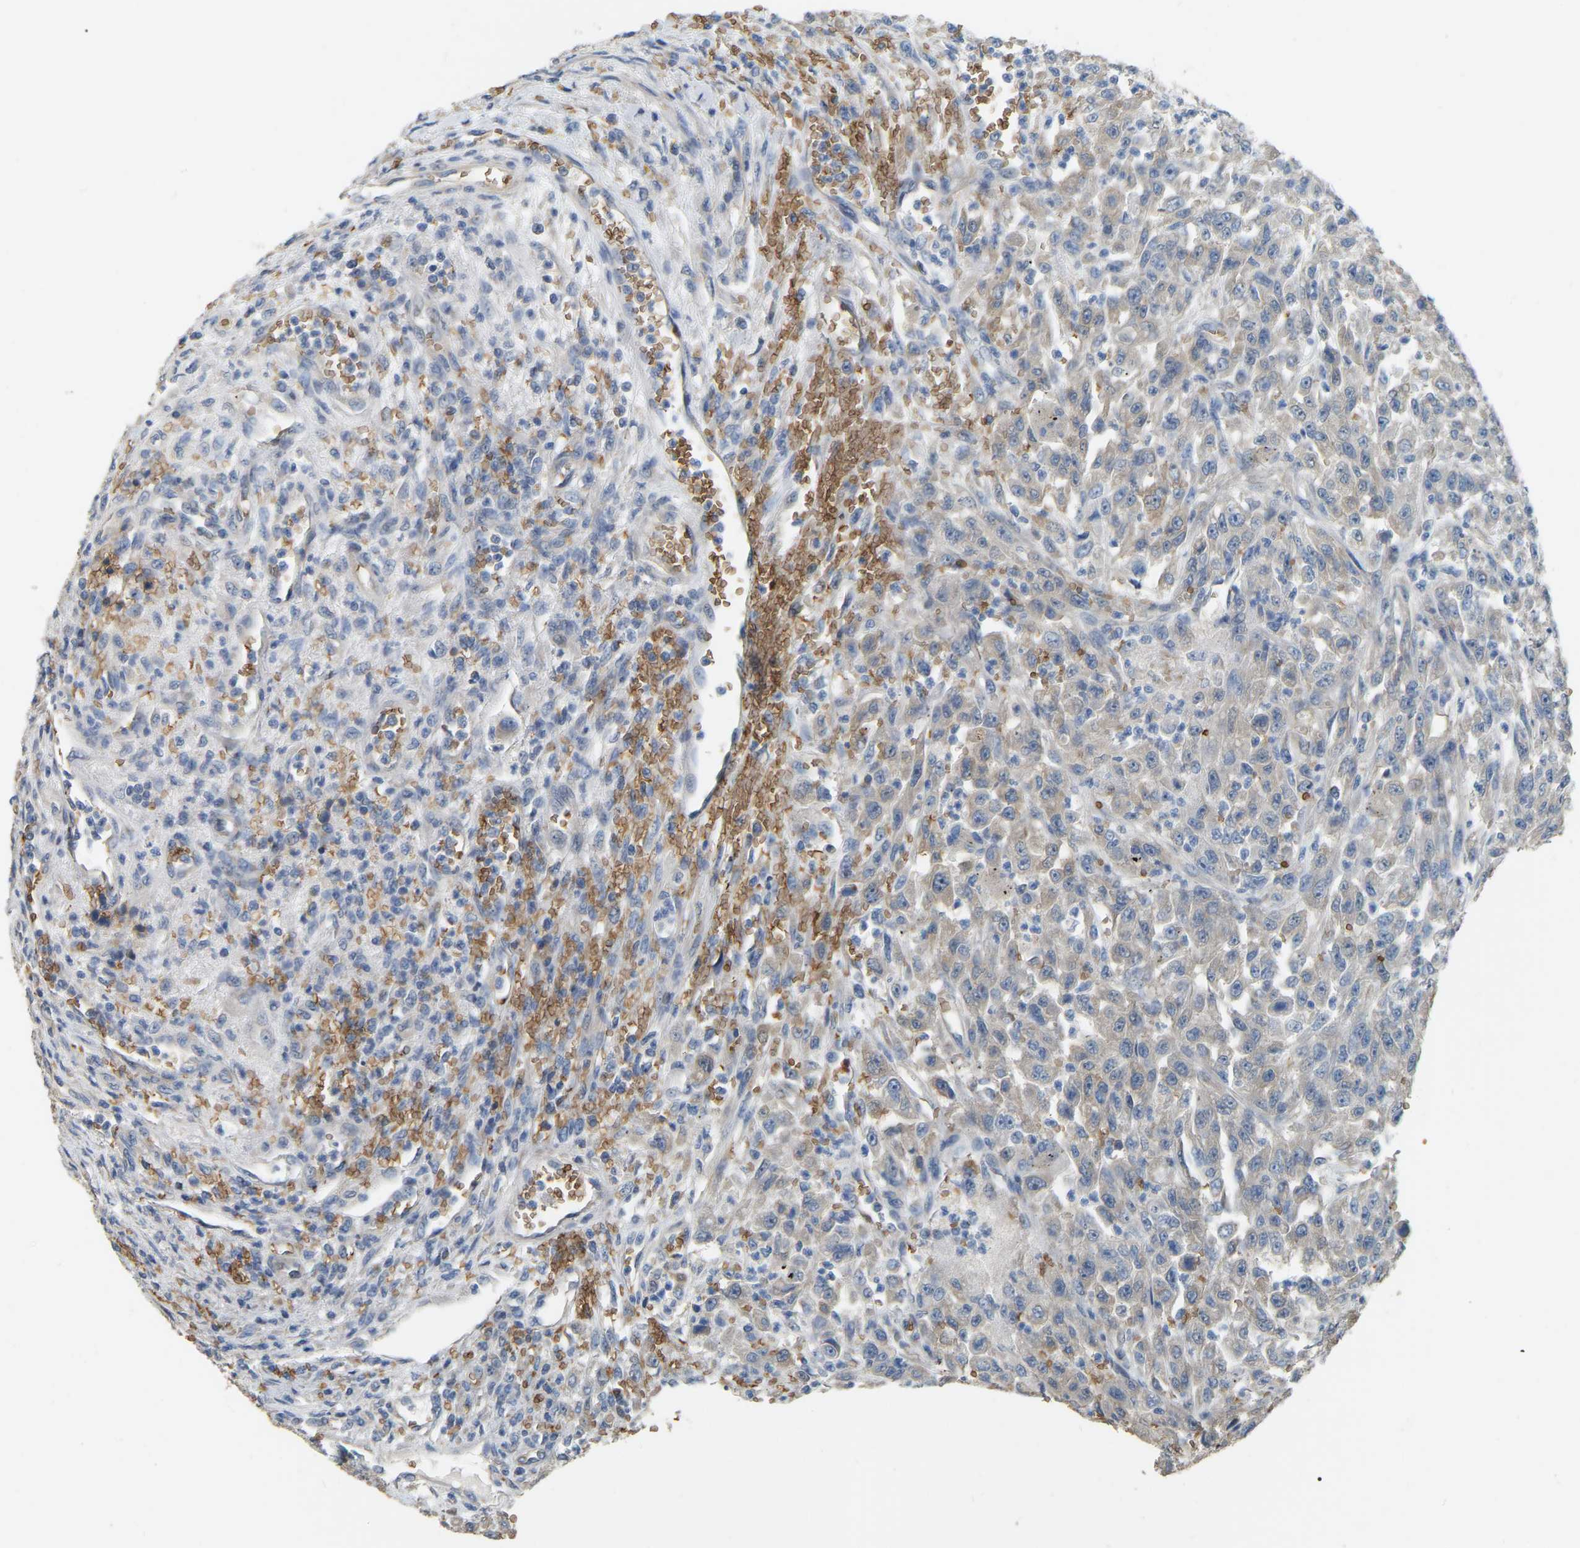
{"staining": {"intensity": "weak", "quantity": "<25%", "location": "cytoplasmic/membranous"}, "tissue": "urothelial cancer", "cell_type": "Tumor cells", "image_type": "cancer", "snomed": [{"axis": "morphology", "description": "Urothelial carcinoma, High grade"}, {"axis": "topography", "description": "Urinary bladder"}], "caption": "High magnification brightfield microscopy of urothelial cancer stained with DAB (3,3'-diaminobenzidine) (brown) and counterstained with hematoxylin (blue): tumor cells show no significant staining. (Brightfield microscopy of DAB (3,3'-diaminobenzidine) IHC at high magnification).", "gene": "CFAP298", "patient": {"sex": "male", "age": 46}}